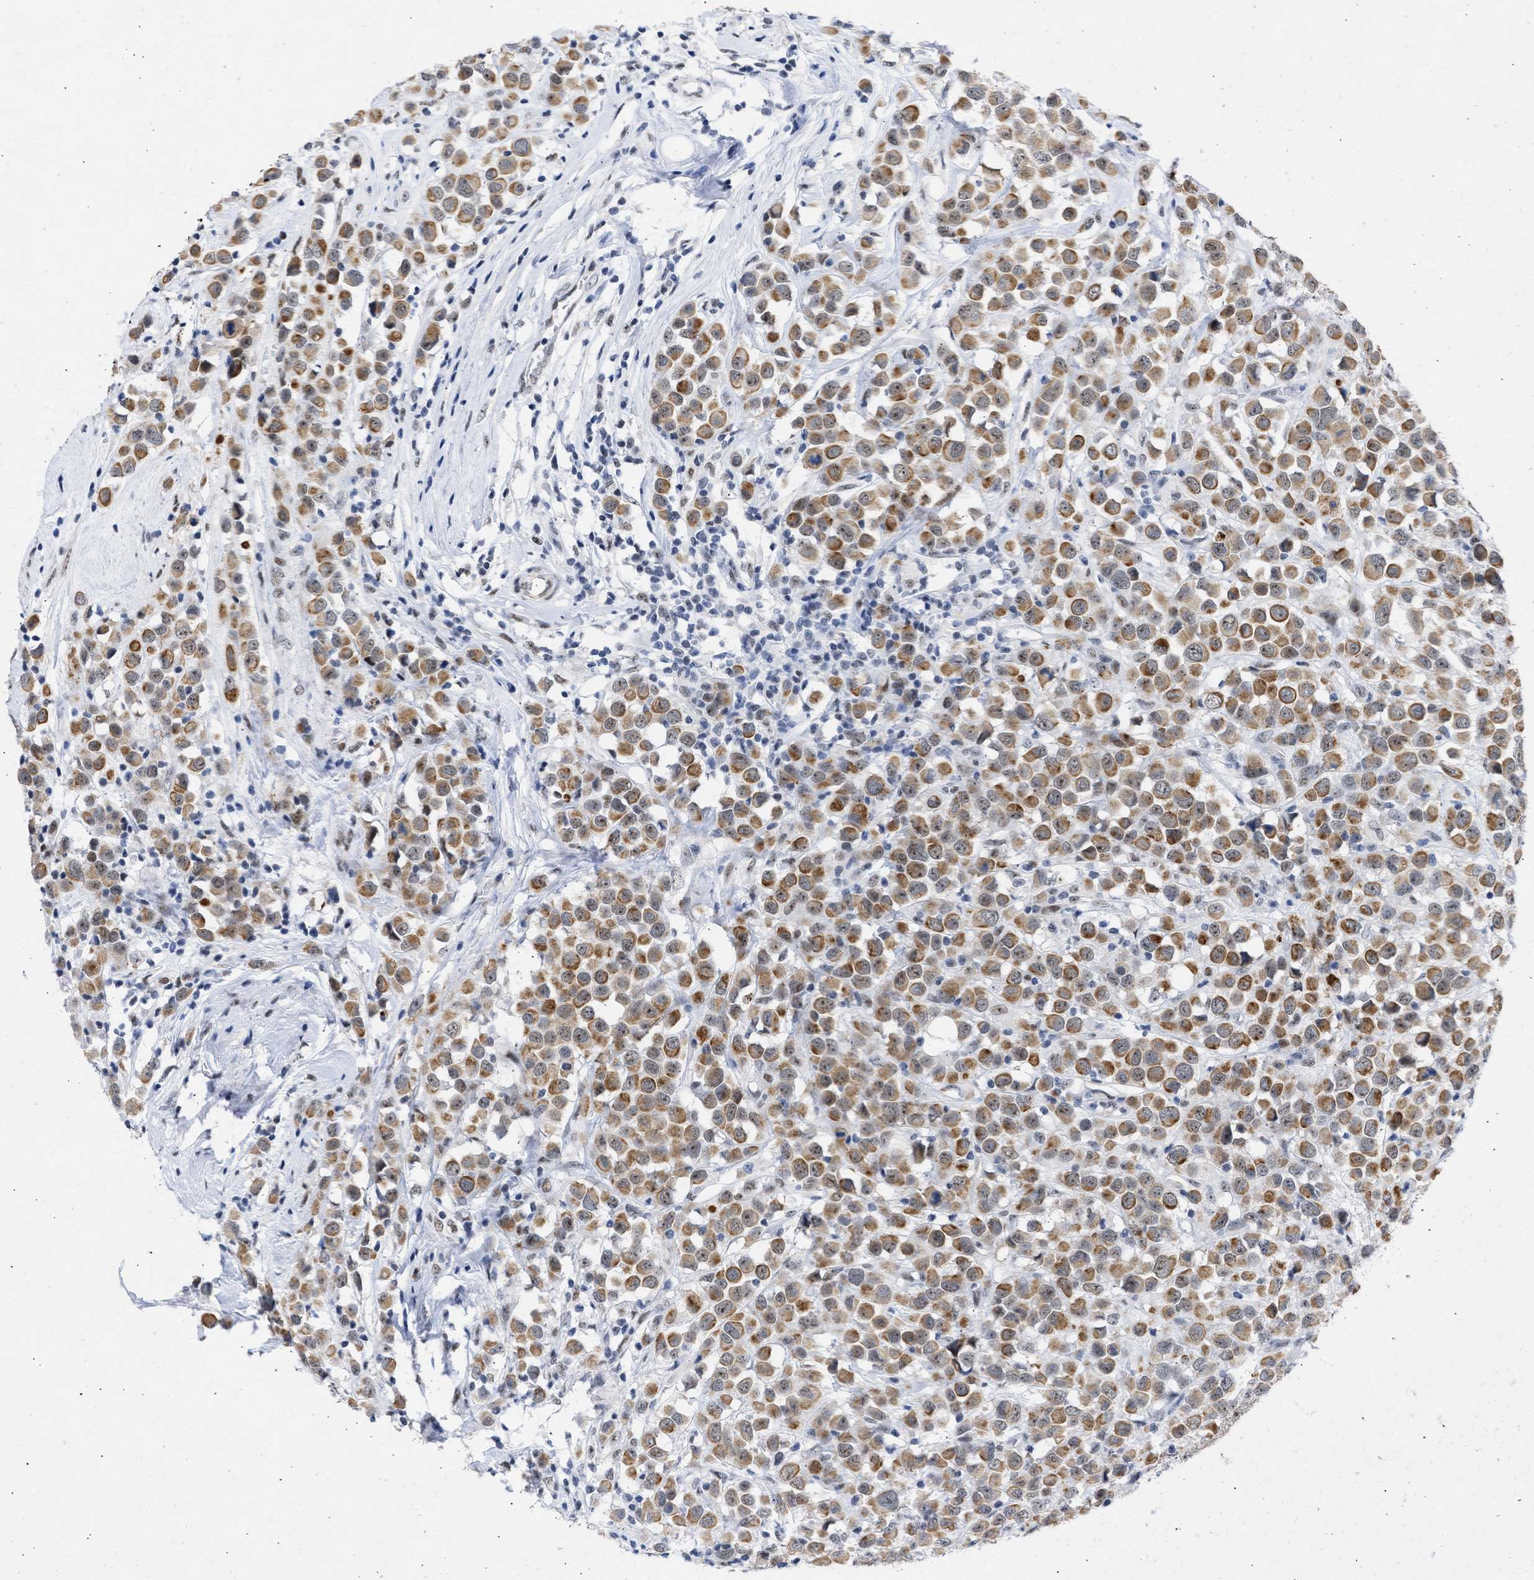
{"staining": {"intensity": "moderate", "quantity": ">75%", "location": "cytoplasmic/membranous"}, "tissue": "breast cancer", "cell_type": "Tumor cells", "image_type": "cancer", "snomed": [{"axis": "morphology", "description": "Duct carcinoma"}, {"axis": "topography", "description": "Breast"}], "caption": "Immunohistochemical staining of breast cancer (intraductal carcinoma) reveals moderate cytoplasmic/membranous protein expression in about >75% of tumor cells.", "gene": "DDX41", "patient": {"sex": "female", "age": 61}}